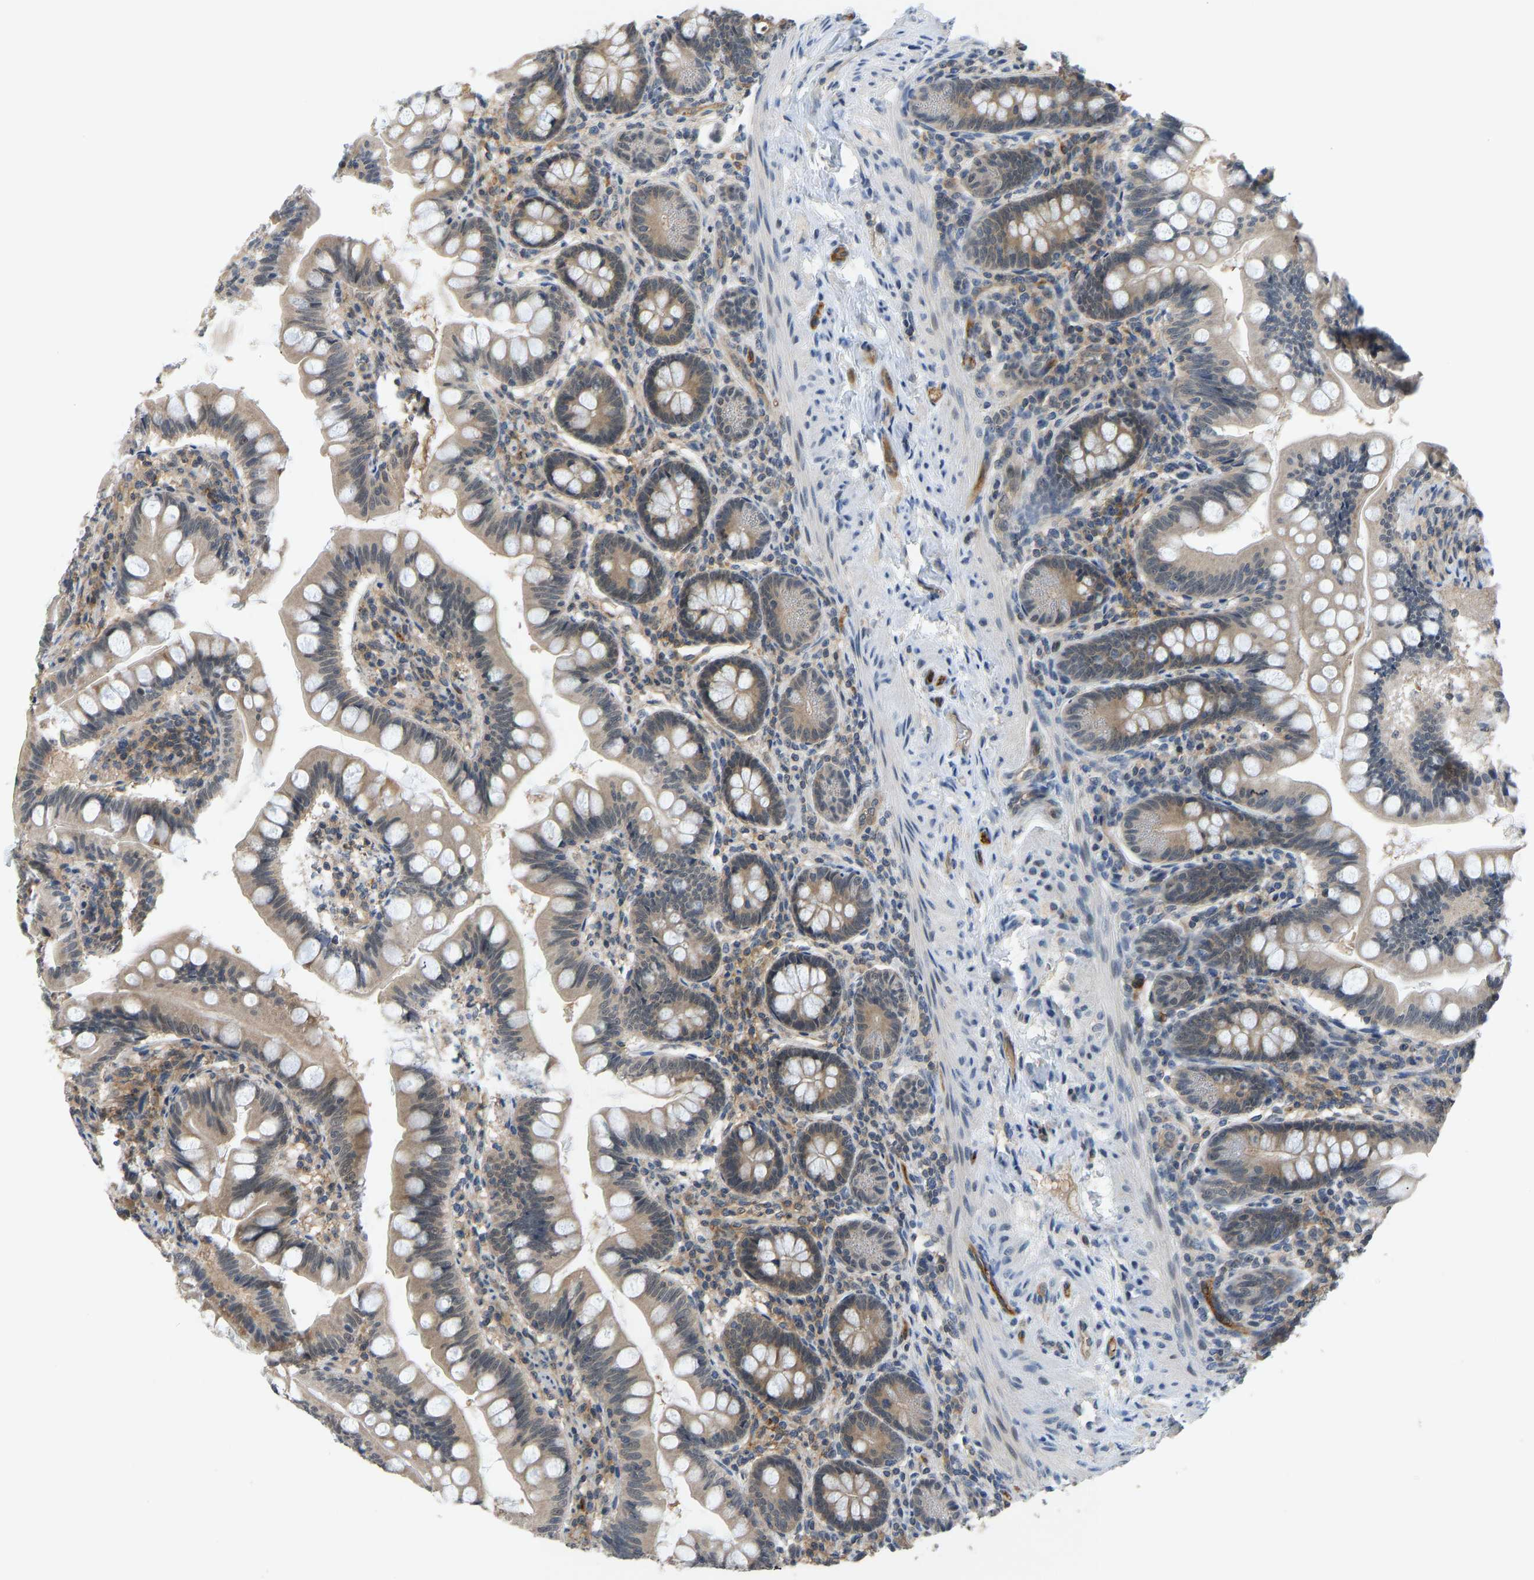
{"staining": {"intensity": "moderate", "quantity": "25%-75%", "location": "cytoplasmic/membranous"}, "tissue": "small intestine", "cell_type": "Glandular cells", "image_type": "normal", "snomed": [{"axis": "morphology", "description": "Normal tissue, NOS"}, {"axis": "topography", "description": "Small intestine"}], "caption": "IHC image of normal small intestine stained for a protein (brown), which shows medium levels of moderate cytoplasmic/membranous staining in about 25%-75% of glandular cells.", "gene": "CCT8", "patient": {"sex": "male", "age": 7}}